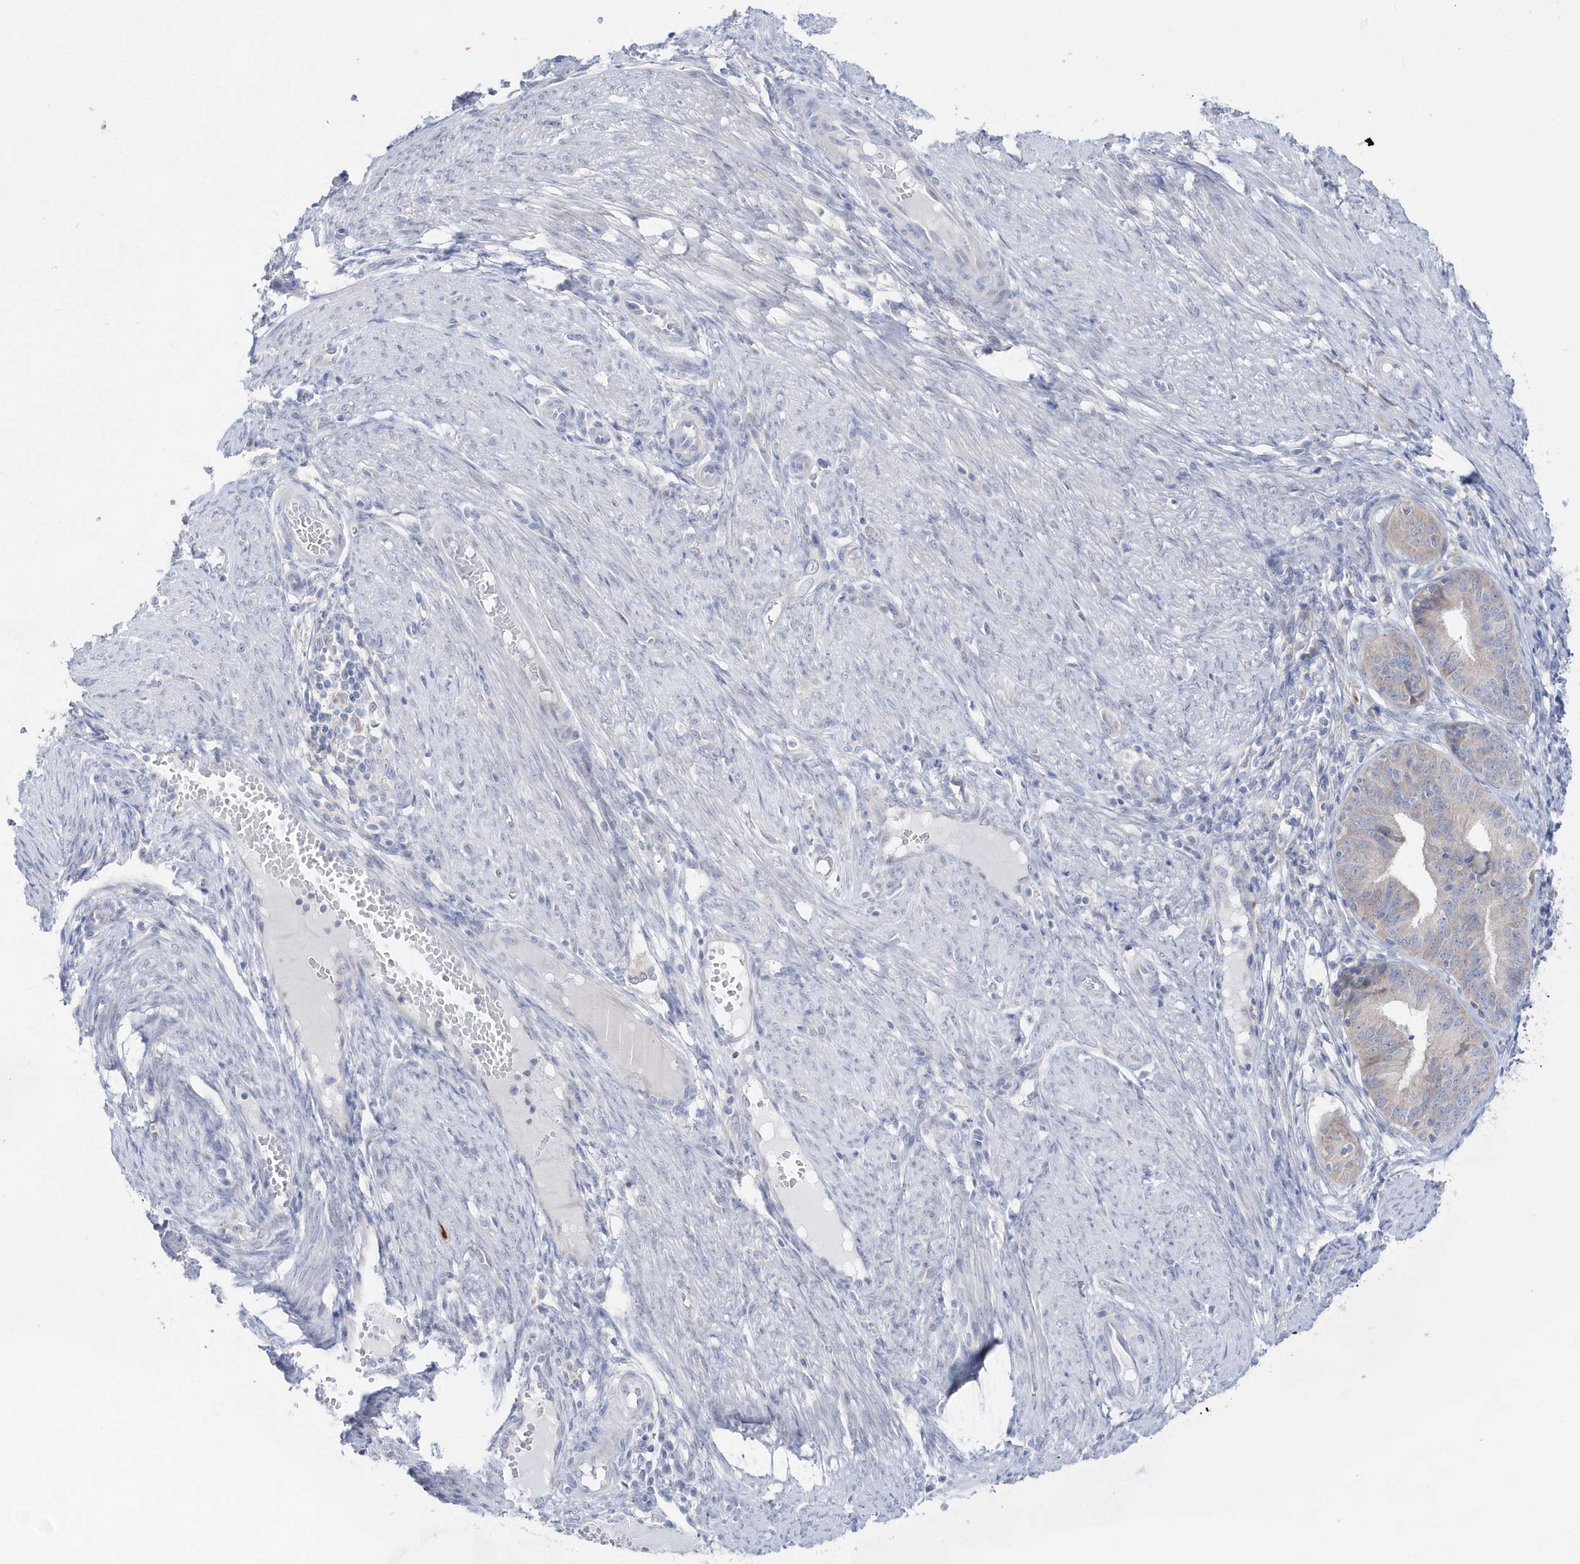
{"staining": {"intensity": "weak", "quantity": ">75%", "location": "cytoplasmic/membranous"}, "tissue": "endometrial cancer", "cell_type": "Tumor cells", "image_type": "cancer", "snomed": [{"axis": "morphology", "description": "Adenocarcinoma, NOS"}, {"axis": "topography", "description": "Endometrium"}], "caption": "The photomicrograph demonstrates immunohistochemical staining of adenocarcinoma (endometrial). There is weak cytoplasmic/membranous staining is appreciated in approximately >75% of tumor cells.", "gene": "BDH2", "patient": {"sex": "female", "age": 51}}